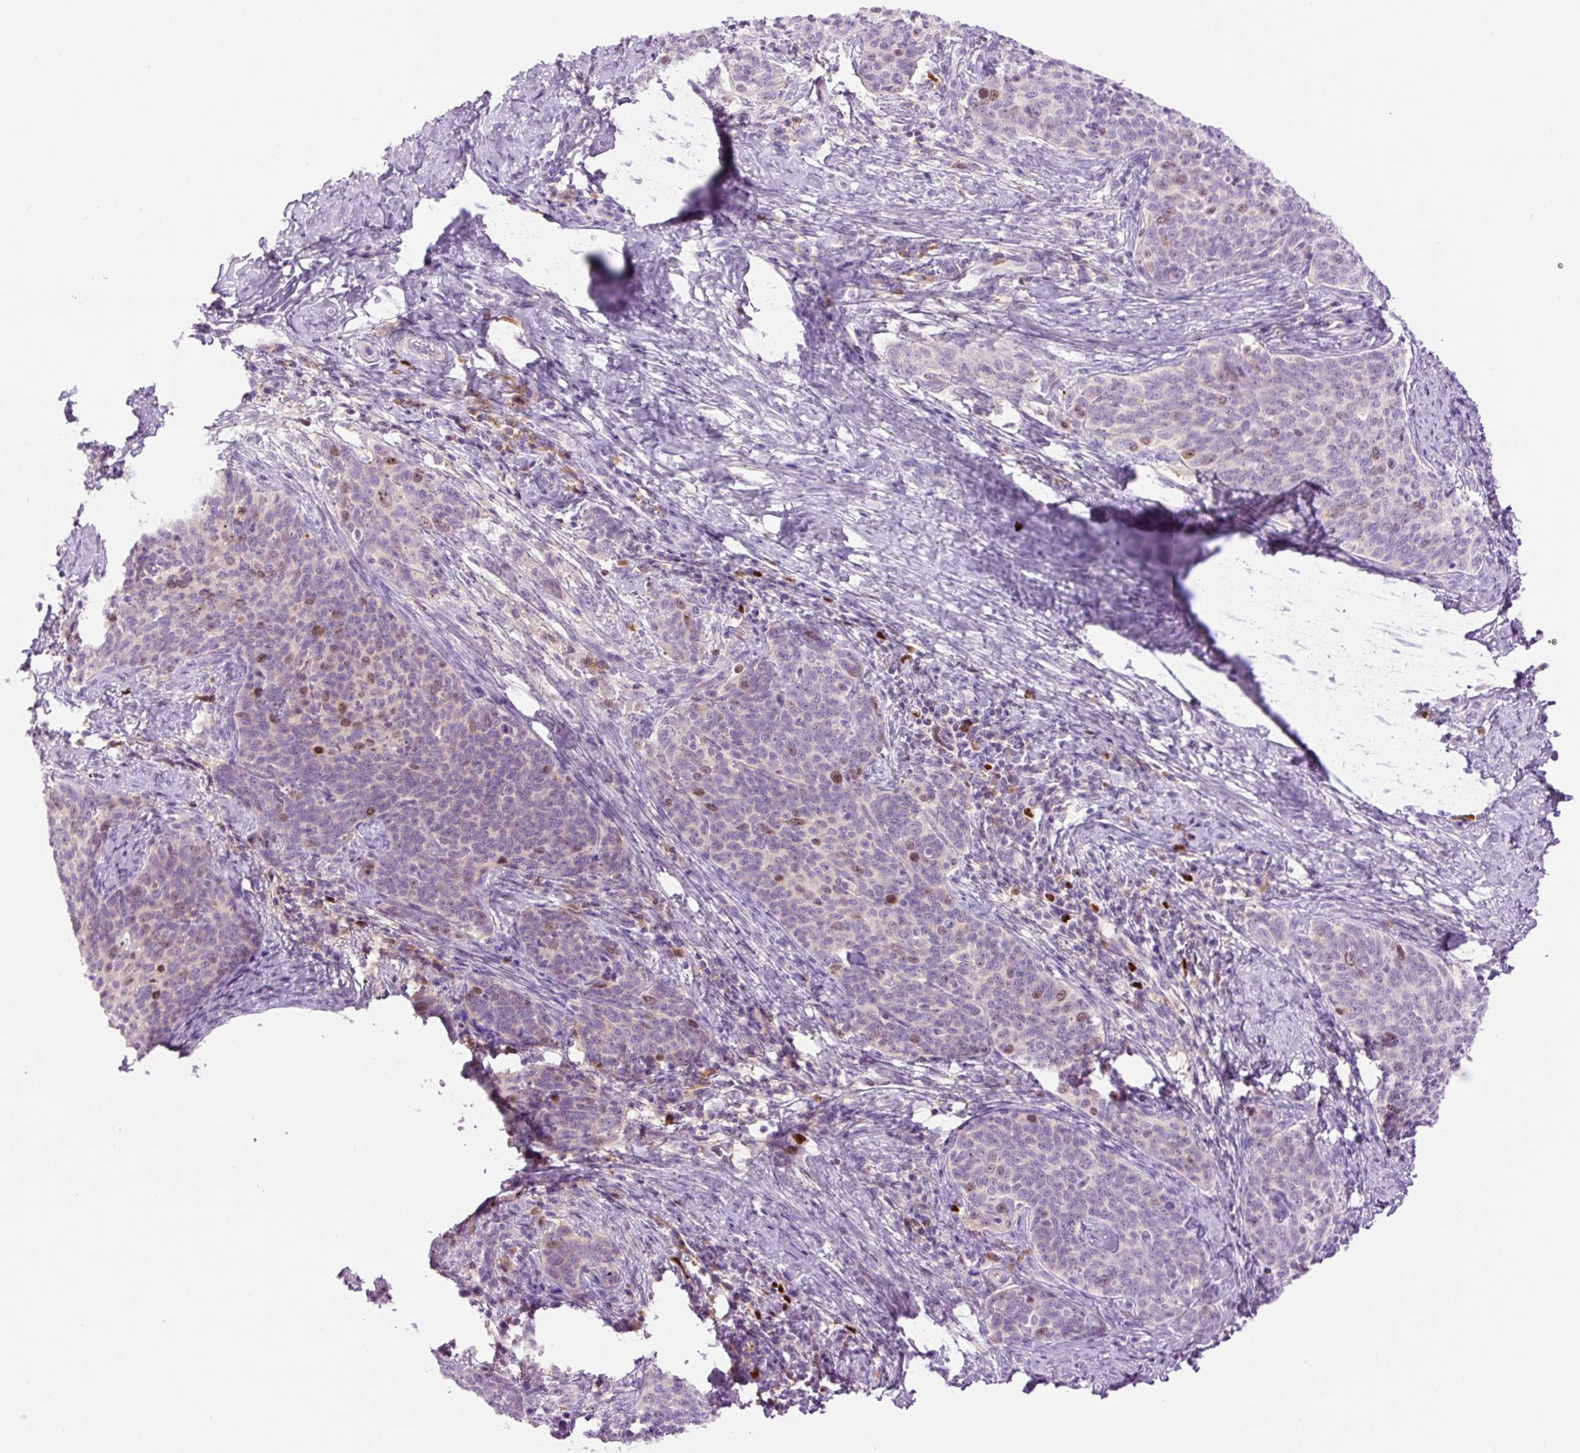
{"staining": {"intensity": "moderate", "quantity": "<25%", "location": "nuclear"}, "tissue": "cervical cancer", "cell_type": "Tumor cells", "image_type": "cancer", "snomed": [{"axis": "morphology", "description": "Squamous cell carcinoma, NOS"}, {"axis": "topography", "description": "Cervix"}], "caption": "Immunohistochemical staining of squamous cell carcinoma (cervical) reveals low levels of moderate nuclear positivity in about <25% of tumor cells.", "gene": "DPPA4", "patient": {"sex": "female", "age": 39}}